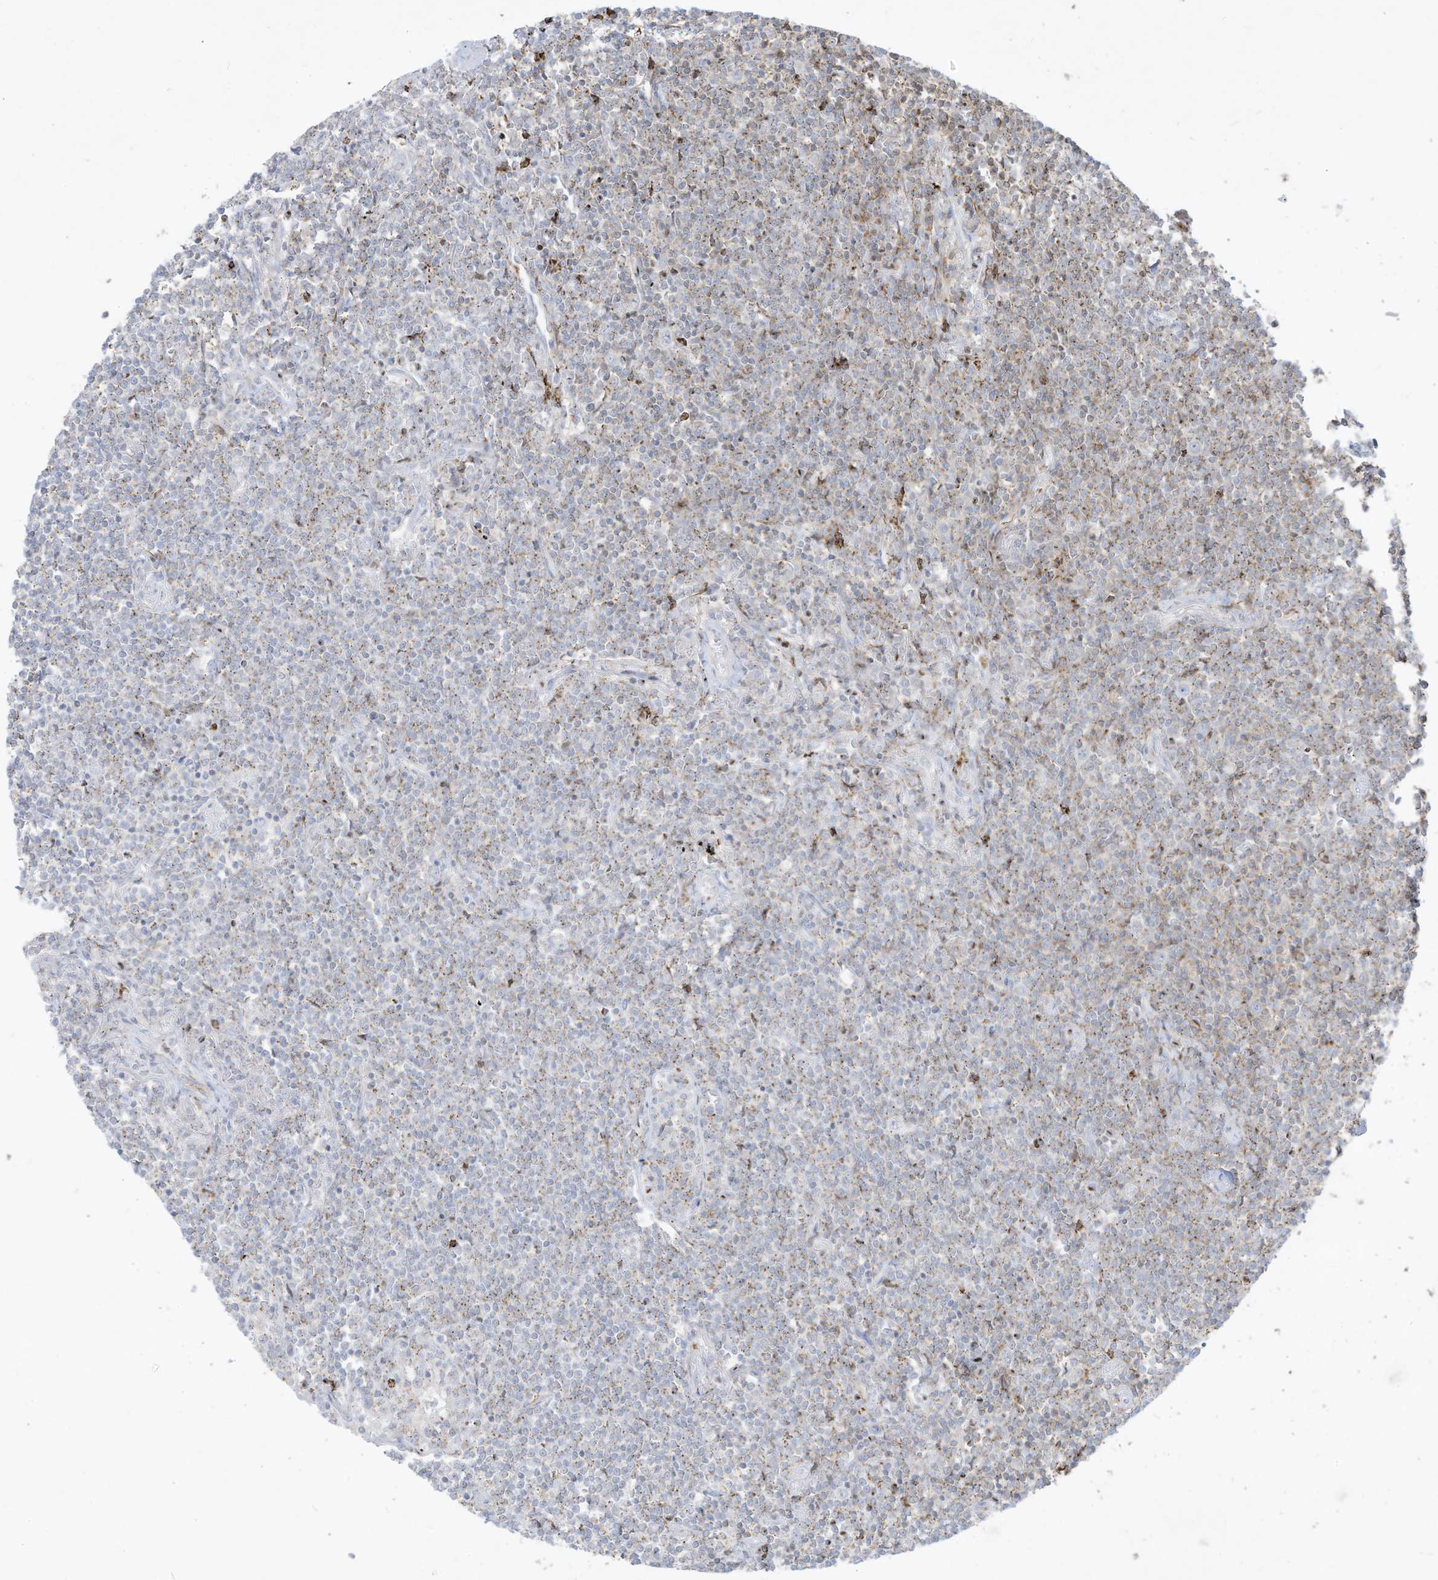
{"staining": {"intensity": "weak", "quantity": "25%-75%", "location": "cytoplasmic/membranous"}, "tissue": "lymphoma", "cell_type": "Tumor cells", "image_type": "cancer", "snomed": [{"axis": "morphology", "description": "Malignant lymphoma, non-Hodgkin's type, Low grade"}, {"axis": "topography", "description": "Lung"}], "caption": "Tumor cells exhibit low levels of weak cytoplasmic/membranous positivity in about 25%-75% of cells in human lymphoma.", "gene": "THNSL2", "patient": {"sex": "female", "age": 71}}